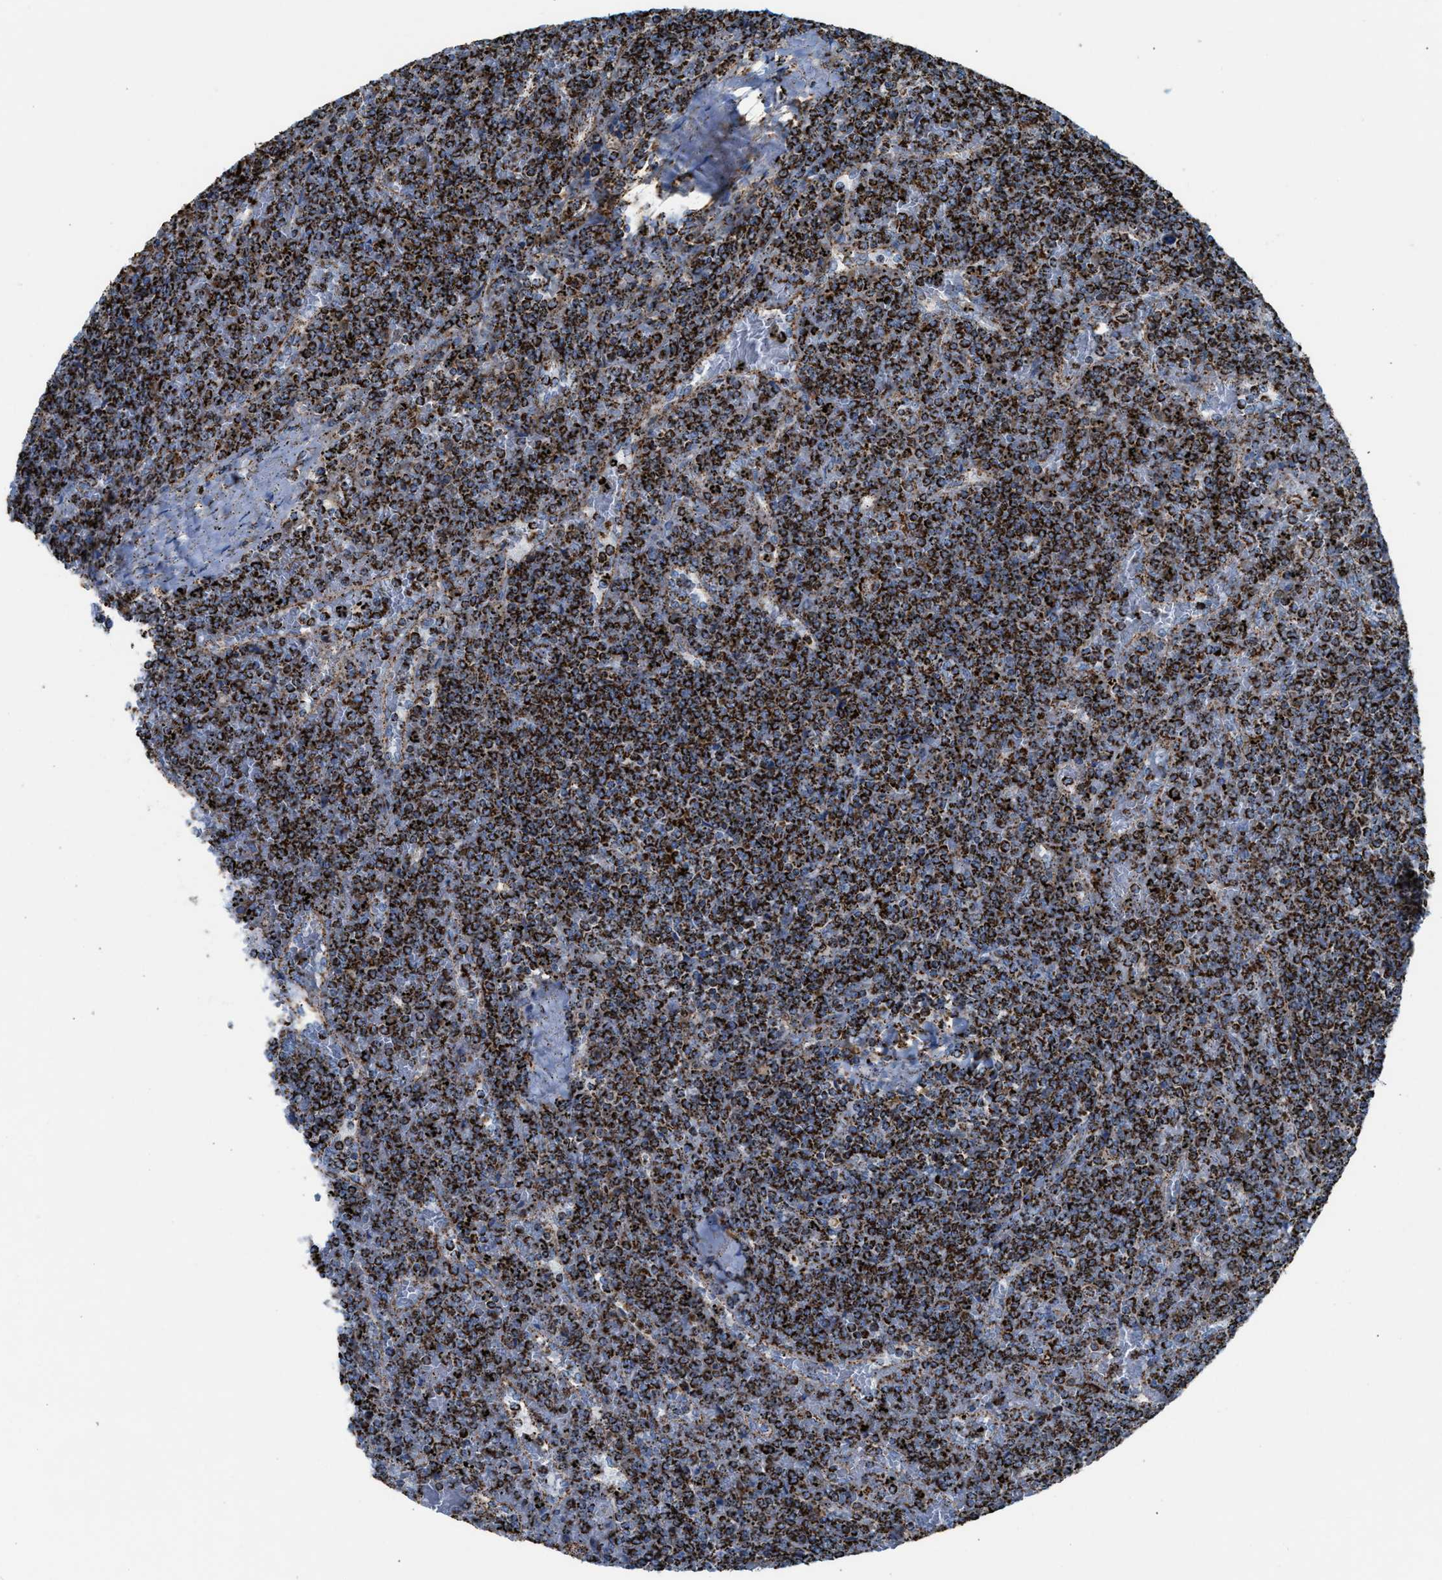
{"staining": {"intensity": "strong", "quantity": ">75%", "location": "cytoplasmic/membranous"}, "tissue": "lymphoma", "cell_type": "Tumor cells", "image_type": "cancer", "snomed": [{"axis": "morphology", "description": "Malignant lymphoma, non-Hodgkin's type, Low grade"}, {"axis": "topography", "description": "Spleen"}], "caption": "Immunohistochemistry (IHC) photomicrograph of neoplastic tissue: malignant lymphoma, non-Hodgkin's type (low-grade) stained using immunohistochemistry (IHC) displays high levels of strong protein expression localized specifically in the cytoplasmic/membranous of tumor cells, appearing as a cytoplasmic/membranous brown color.", "gene": "ECHS1", "patient": {"sex": "female", "age": 19}}